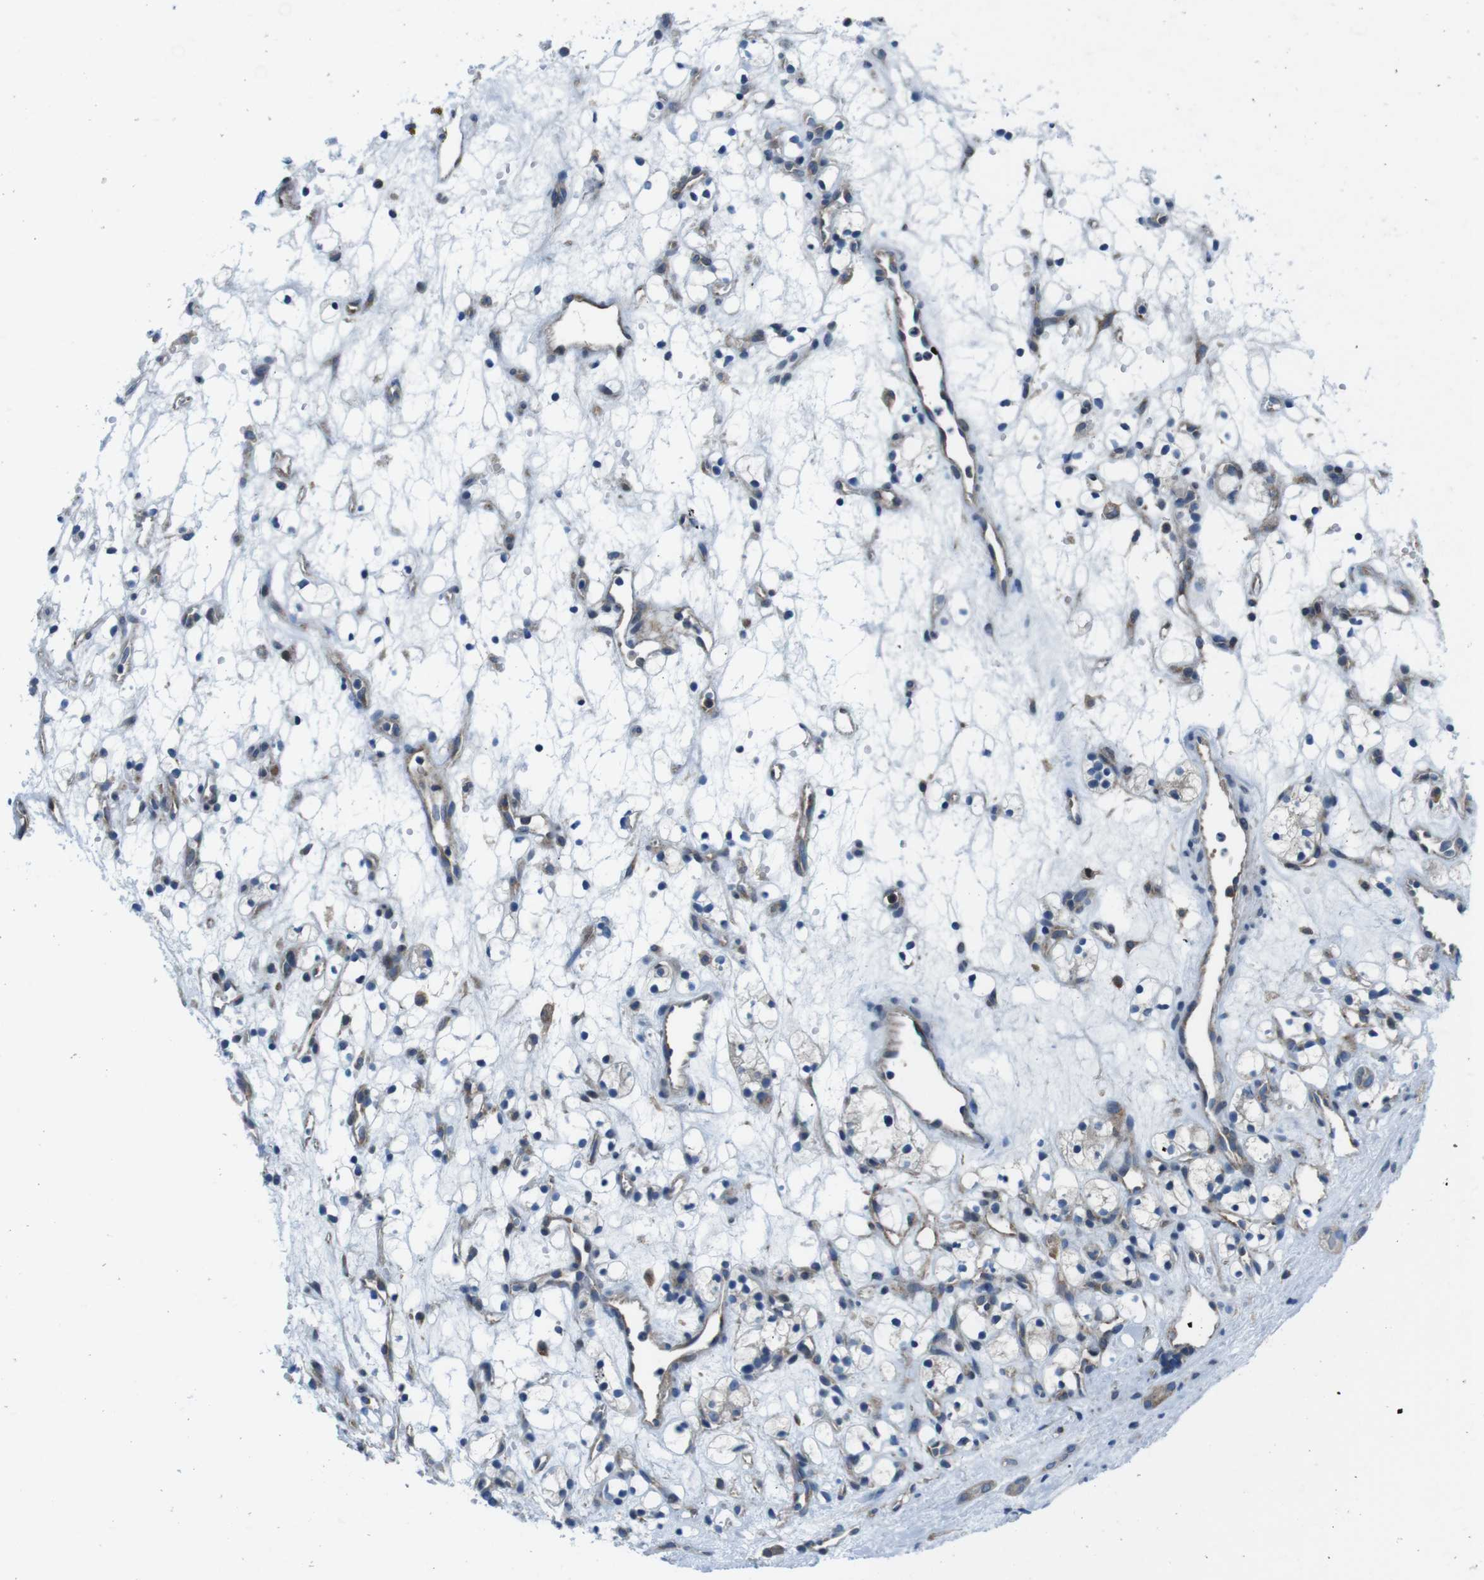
{"staining": {"intensity": "negative", "quantity": "none", "location": "none"}, "tissue": "renal cancer", "cell_type": "Tumor cells", "image_type": "cancer", "snomed": [{"axis": "morphology", "description": "Adenocarcinoma, NOS"}, {"axis": "topography", "description": "Kidney"}], "caption": "Immunohistochemistry of renal adenocarcinoma exhibits no staining in tumor cells. Nuclei are stained in blue.", "gene": "EIF2B5", "patient": {"sex": "female", "age": 60}}